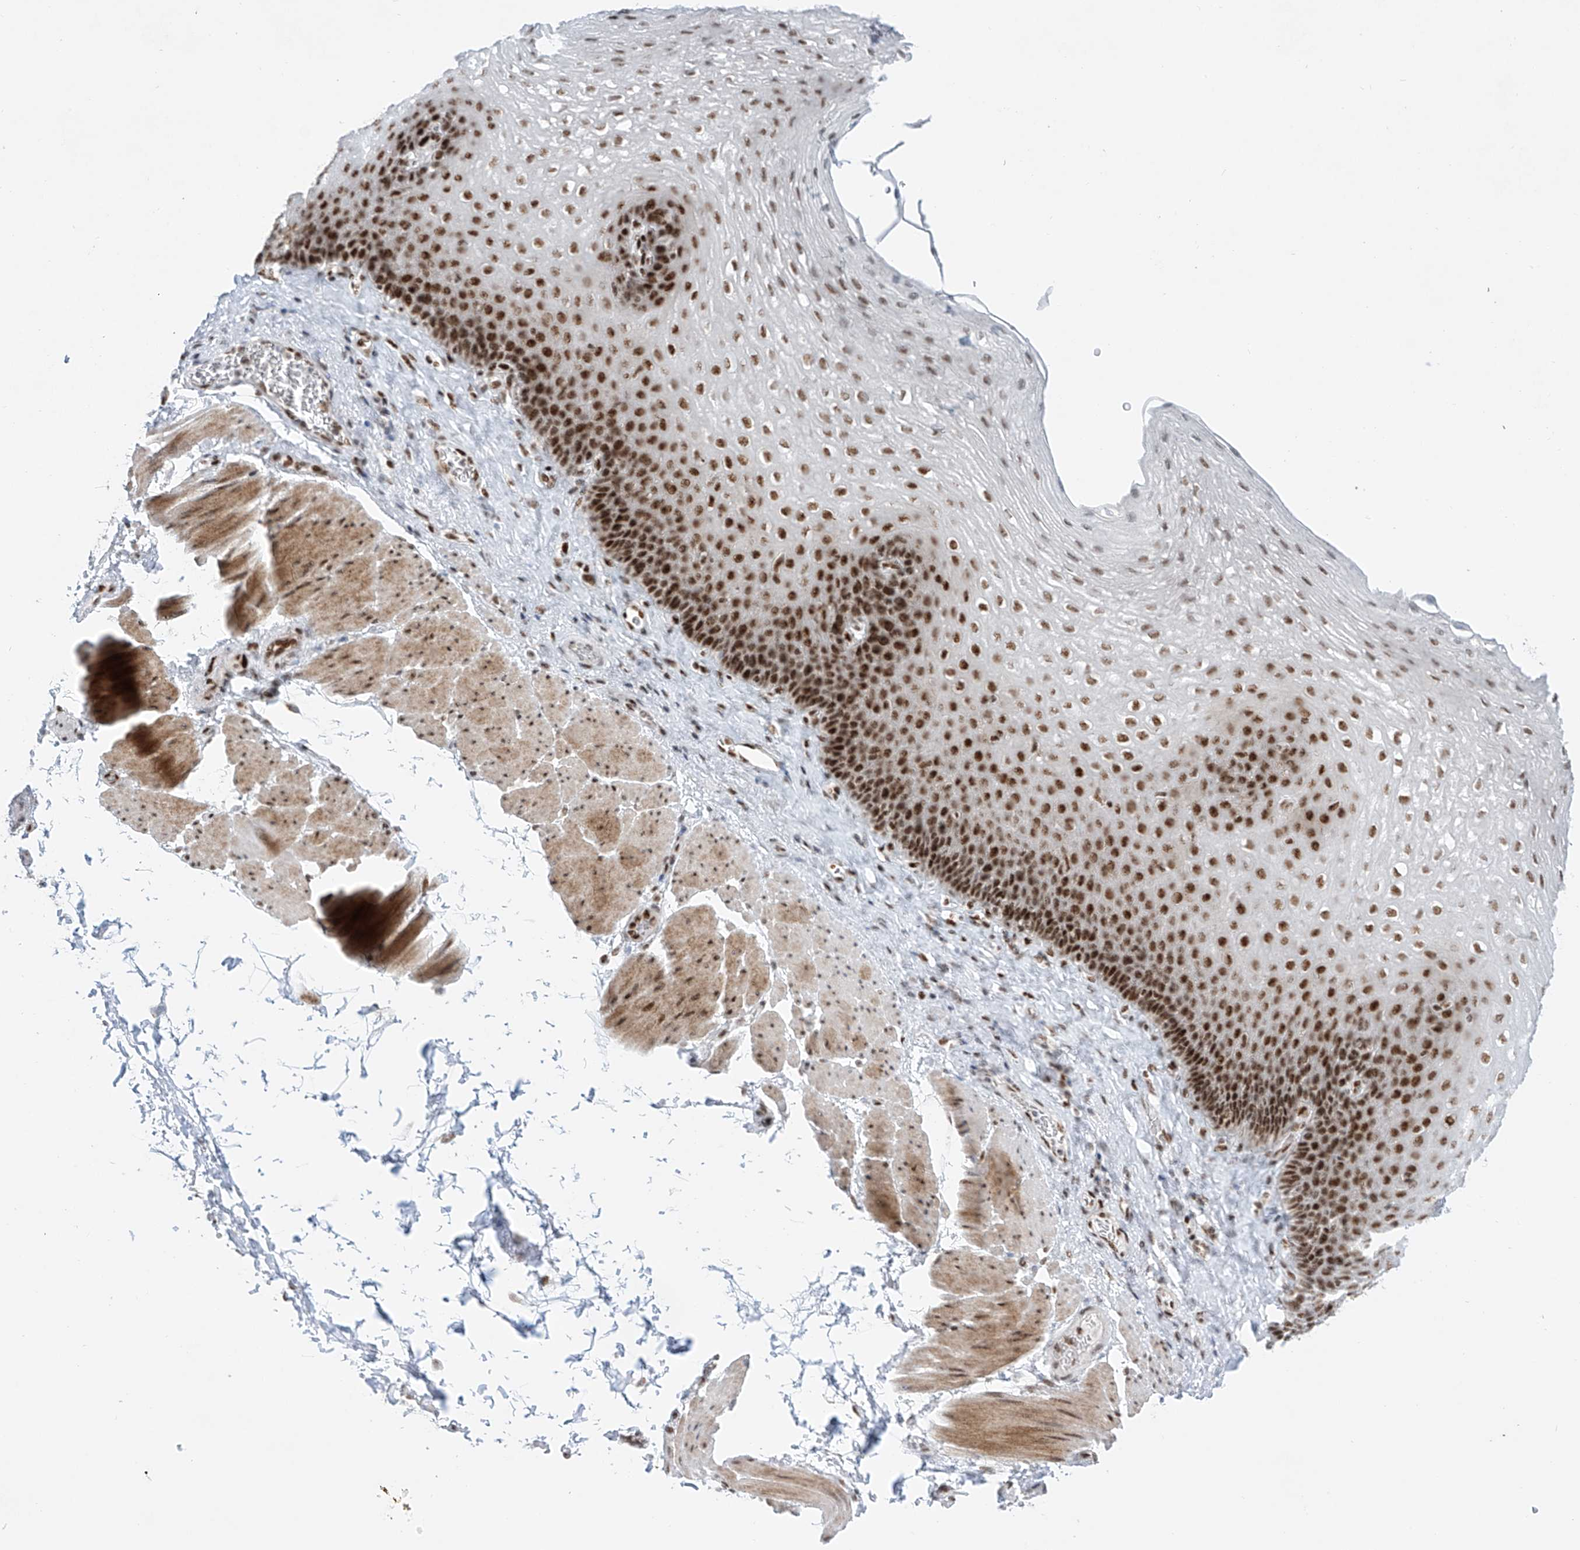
{"staining": {"intensity": "strong", "quantity": ">75%", "location": "nuclear"}, "tissue": "esophagus", "cell_type": "Squamous epithelial cells", "image_type": "normal", "snomed": [{"axis": "morphology", "description": "Normal tissue, NOS"}, {"axis": "topography", "description": "Esophagus"}], "caption": "Protein staining displays strong nuclear staining in about >75% of squamous epithelial cells in unremarkable esophagus.", "gene": "TAF4", "patient": {"sex": "female", "age": 66}}